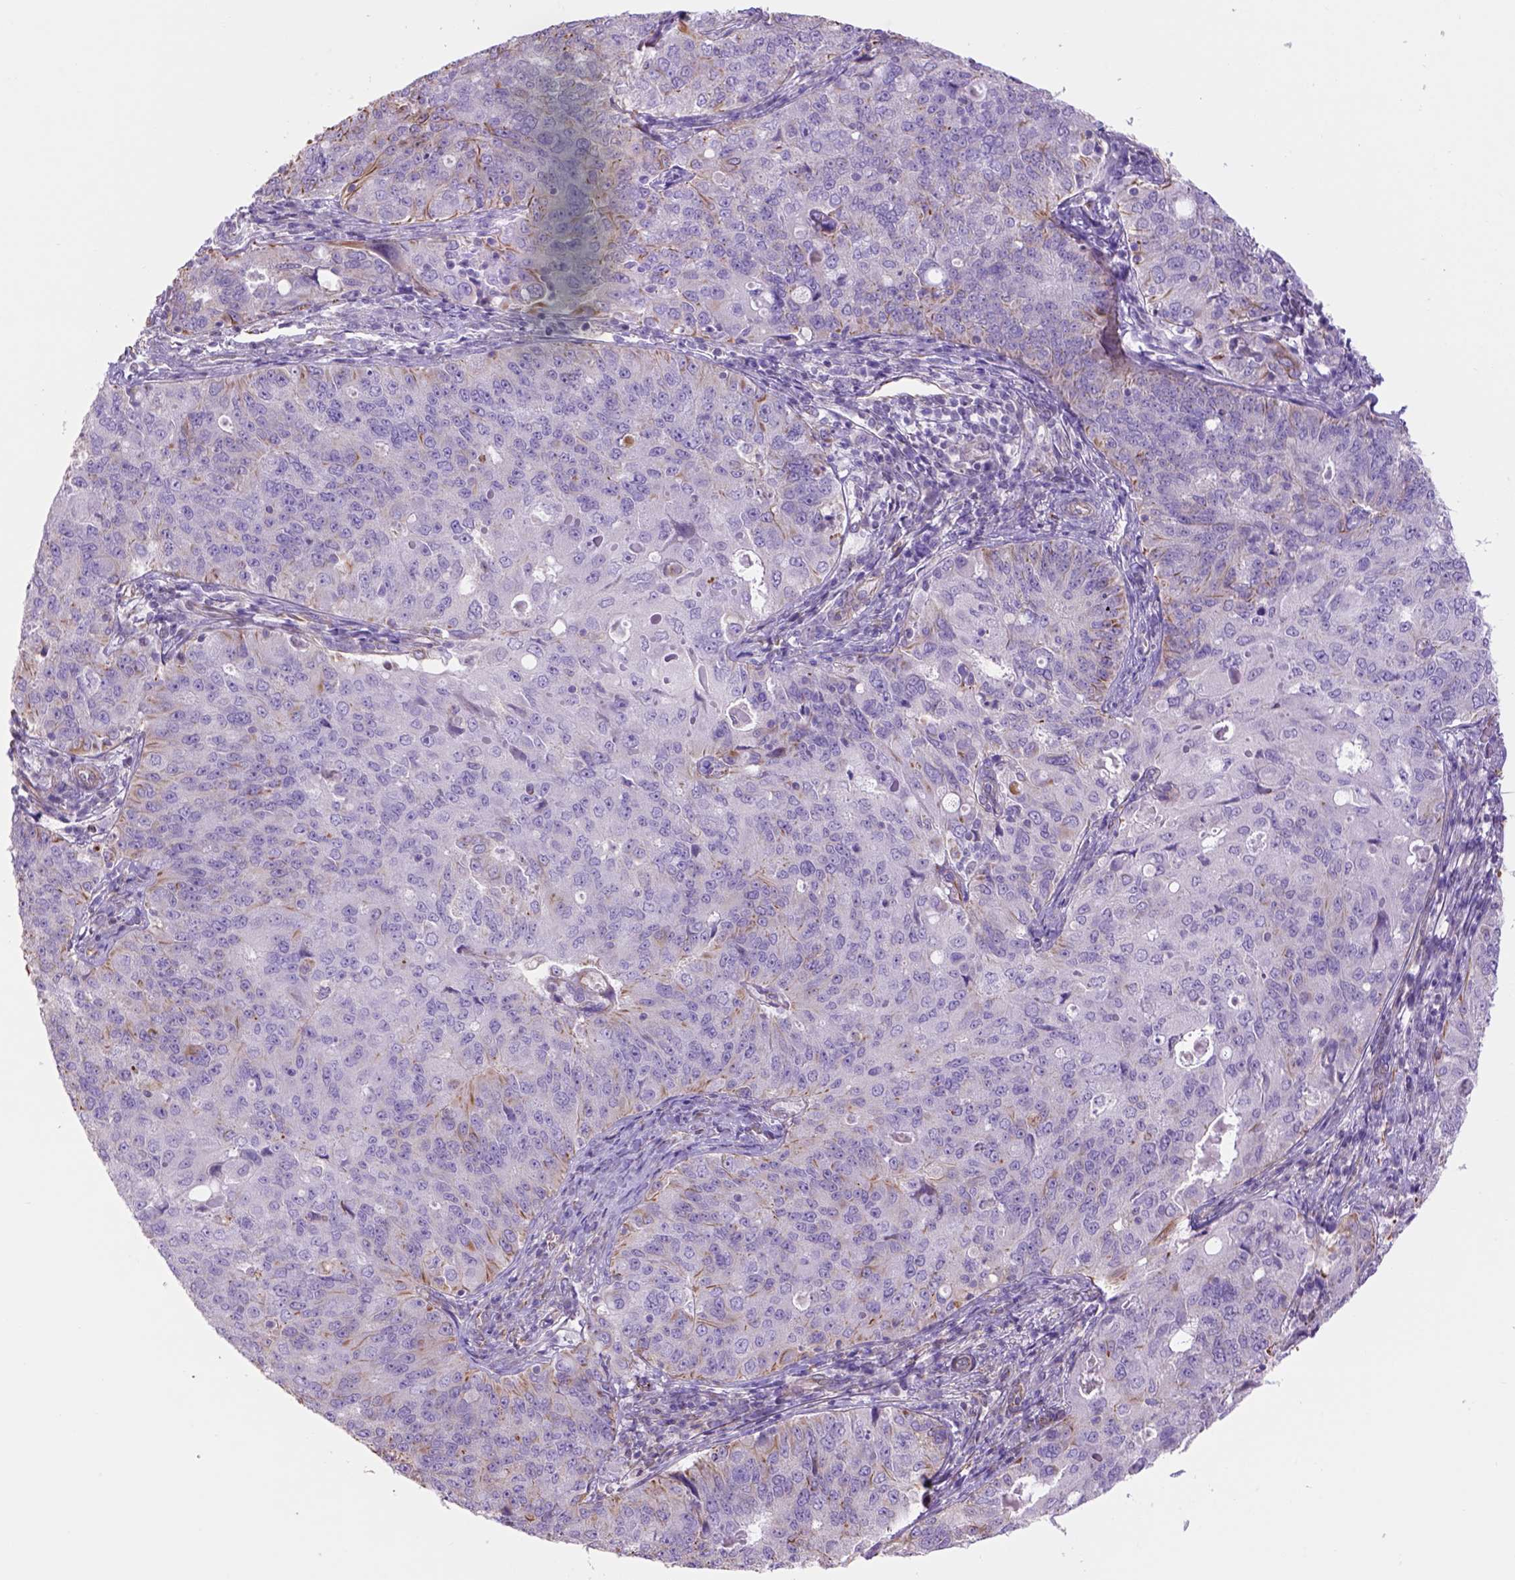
{"staining": {"intensity": "moderate", "quantity": "25%-75%", "location": "cytoplasmic/membranous"}, "tissue": "endometrial cancer", "cell_type": "Tumor cells", "image_type": "cancer", "snomed": [{"axis": "morphology", "description": "Adenocarcinoma, NOS"}, {"axis": "topography", "description": "Endometrium"}], "caption": "Moderate cytoplasmic/membranous positivity for a protein is seen in about 25%-75% of tumor cells of adenocarcinoma (endometrial) using IHC.", "gene": "ZZZ3", "patient": {"sex": "female", "age": 43}}